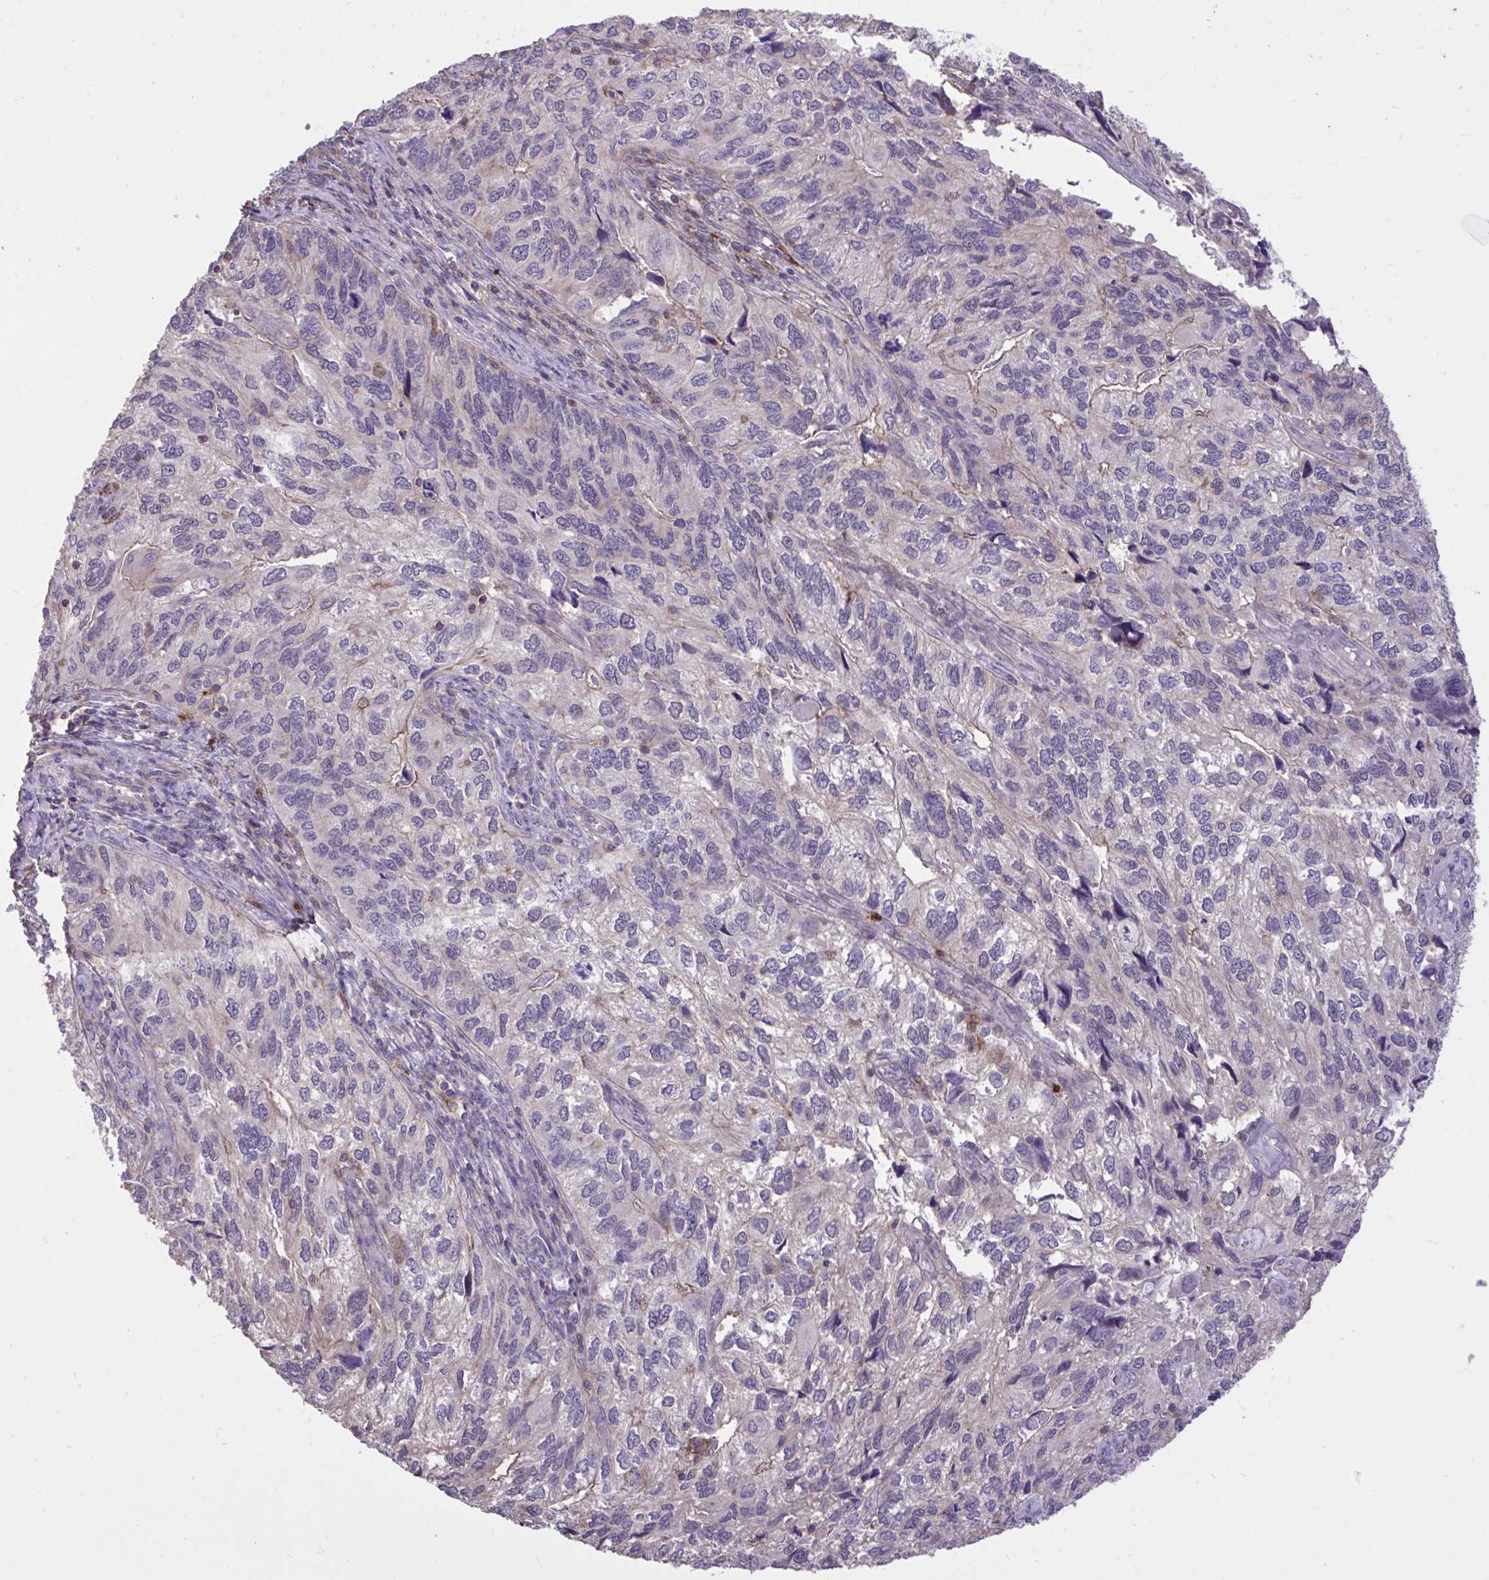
{"staining": {"intensity": "weak", "quantity": "<25%", "location": "cytoplasmic/membranous"}, "tissue": "endometrial cancer", "cell_type": "Tumor cells", "image_type": "cancer", "snomed": [{"axis": "morphology", "description": "Carcinoma, NOS"}, {"axis": "topography", "description": "Uterus"}], "caption": "DAB immunohistochemical staining of human endometrial cancer demonstrates no significant expression in tumor cells.", "gene": "IGFL2", "patient": {"sex": "female", "age": 76}}